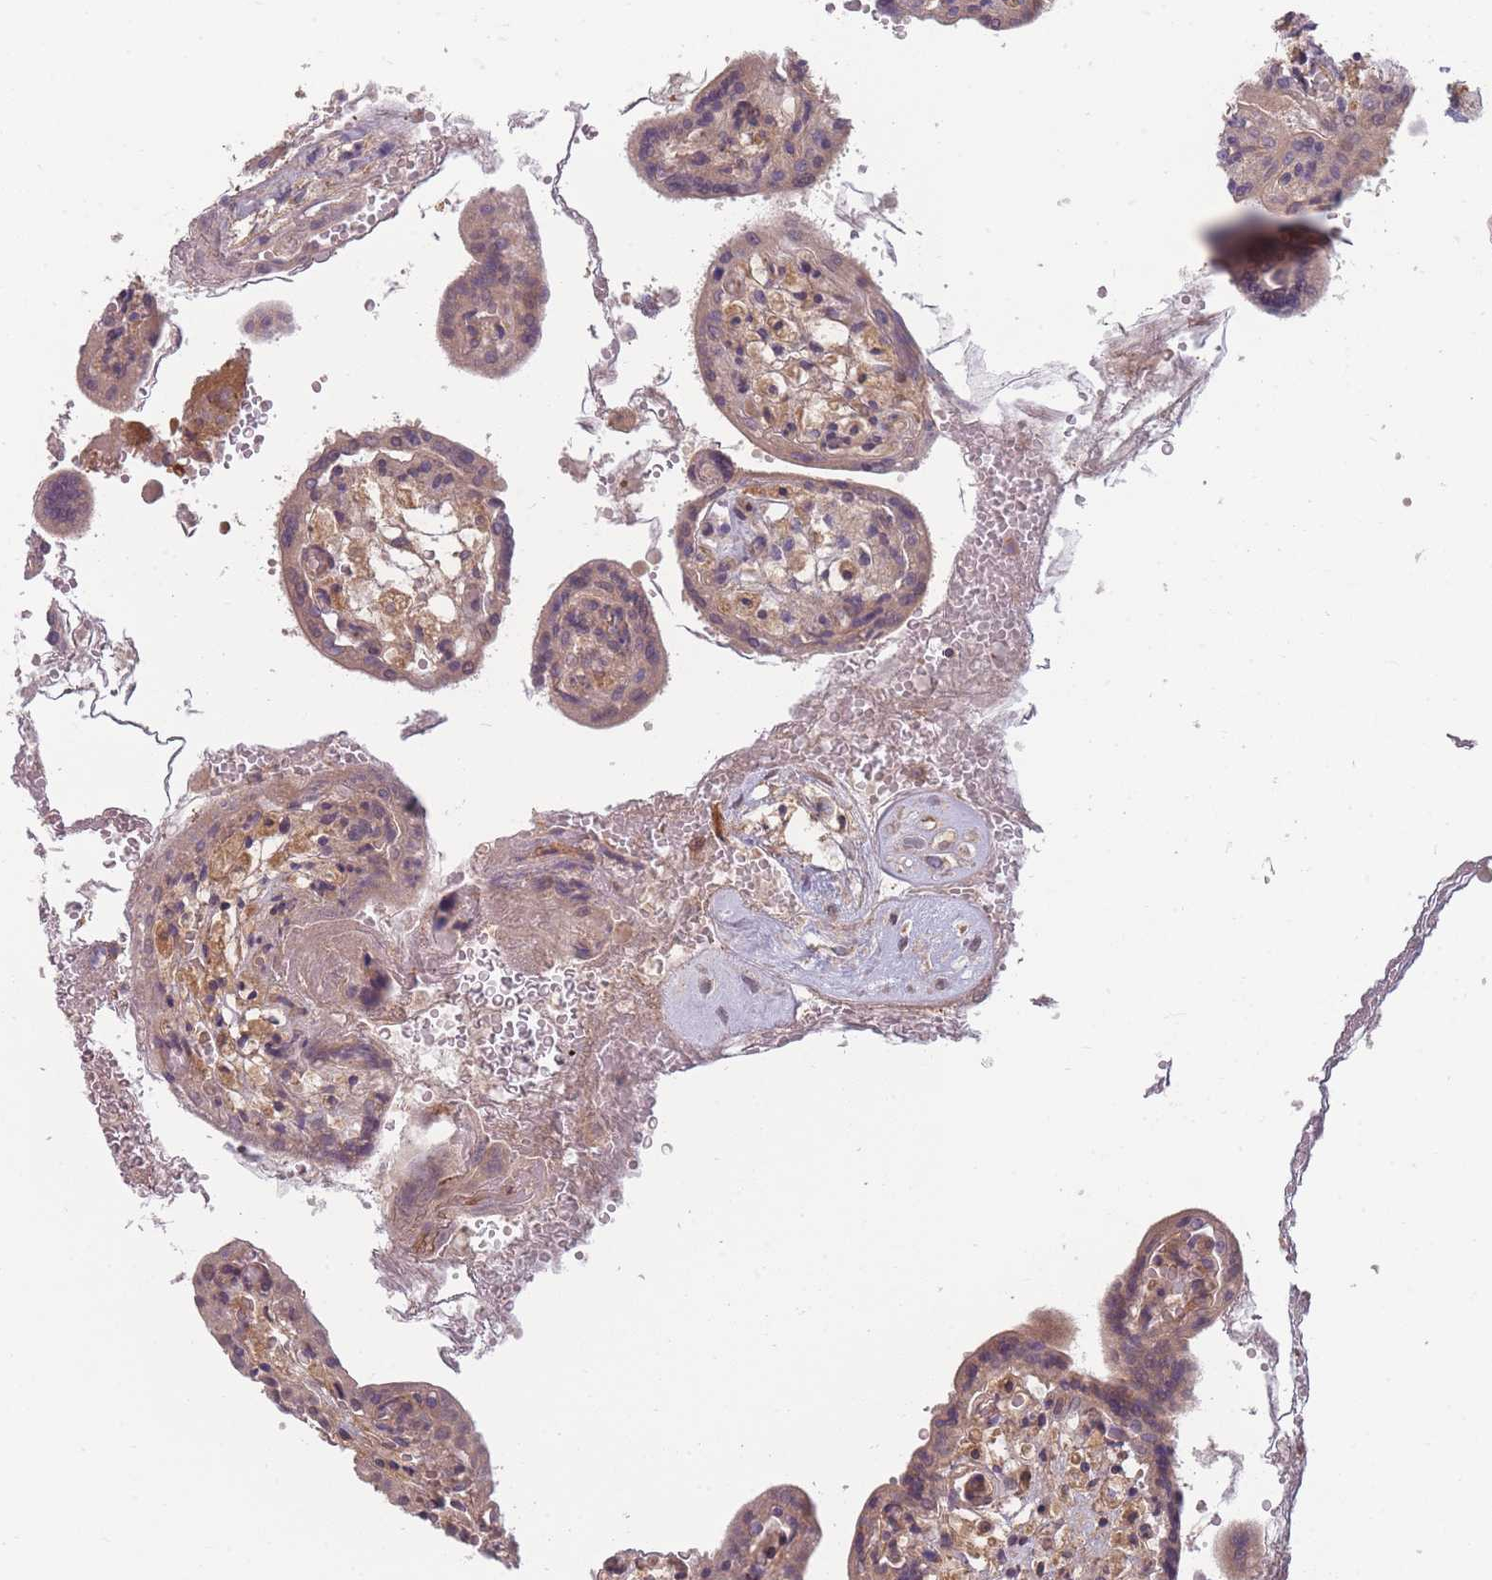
{"staining": {"intensity": "moderate", "quantity": ">75%", "location": "cytoplasmic/membranous"}, "tissue": "placenta", "cell_type": "Trophoblastic cells", "image_type": "normal", "snomed": [{"axis": "morphology", "description": "Normal tissue, NOS"}, {"axis": "topography", "description": "Placenta"}], "caption": "Trophoblastic cells demonstrate moderate cytoplasmic/membranous staining in approximately >75% of cells in unremarkable placenta.", "gene": "FAM153A", "patient": {"sex": "female", "age": 37}}